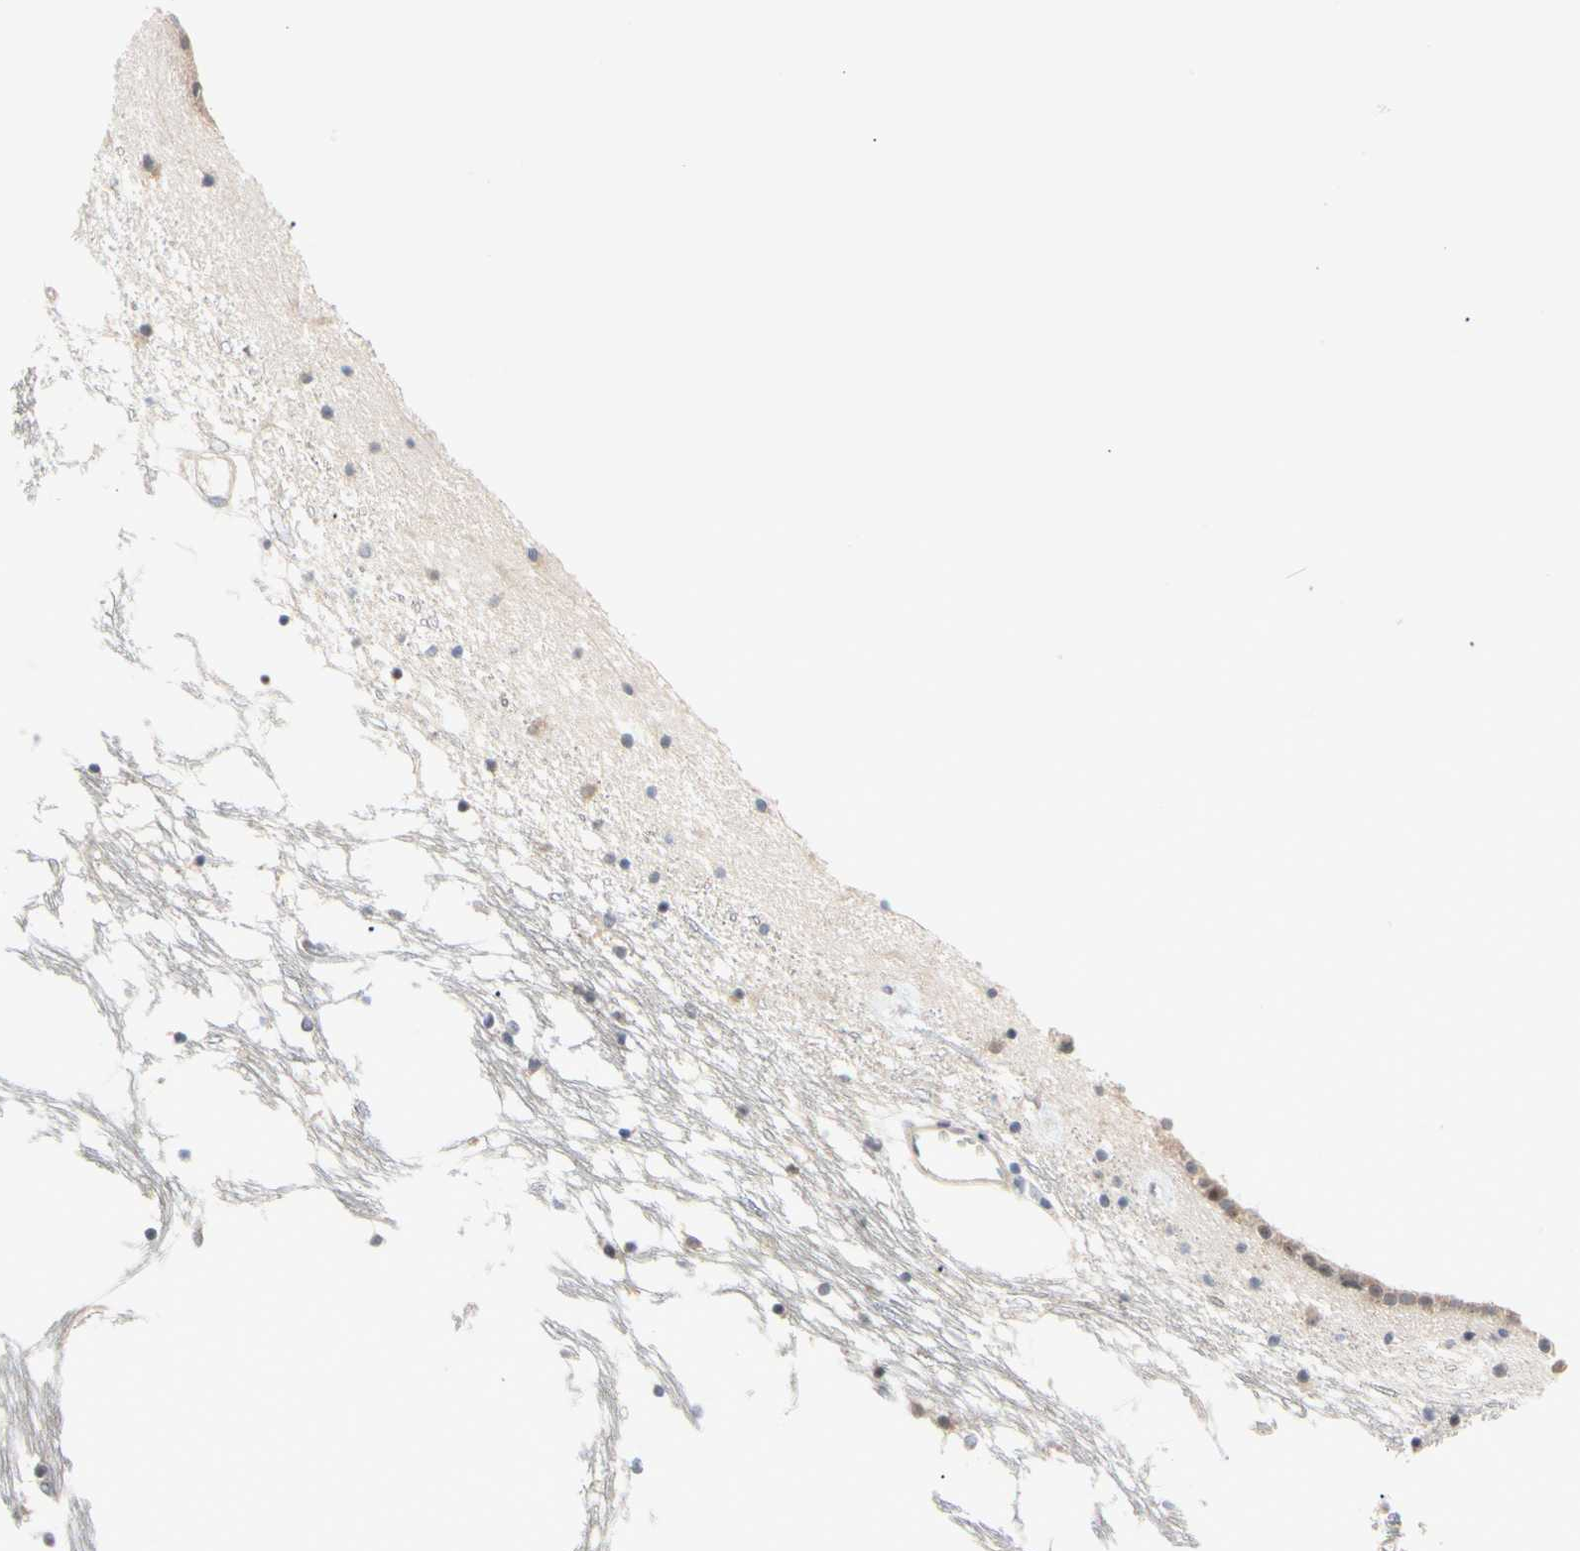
{"staining": {"intensity": "weak", "quantity": "<25%", "location": "cytoplasmic/membranous"}, "tissue": "caudate", "cell_type": "Glial cells", "image_type": "normal", "snomed": [{"axis": "morphology", "description": "Normal tissue, NOS"}, {"axis": "topography", "description": "Lateral ventricle wall"}], "caption": "Immunohistochemistry image of normal caudate: caudate stained with DAB reveals no significant protein expression in glial cells.", "gene": "MARK1", "patient": {"sex": "male", "age": 45}}